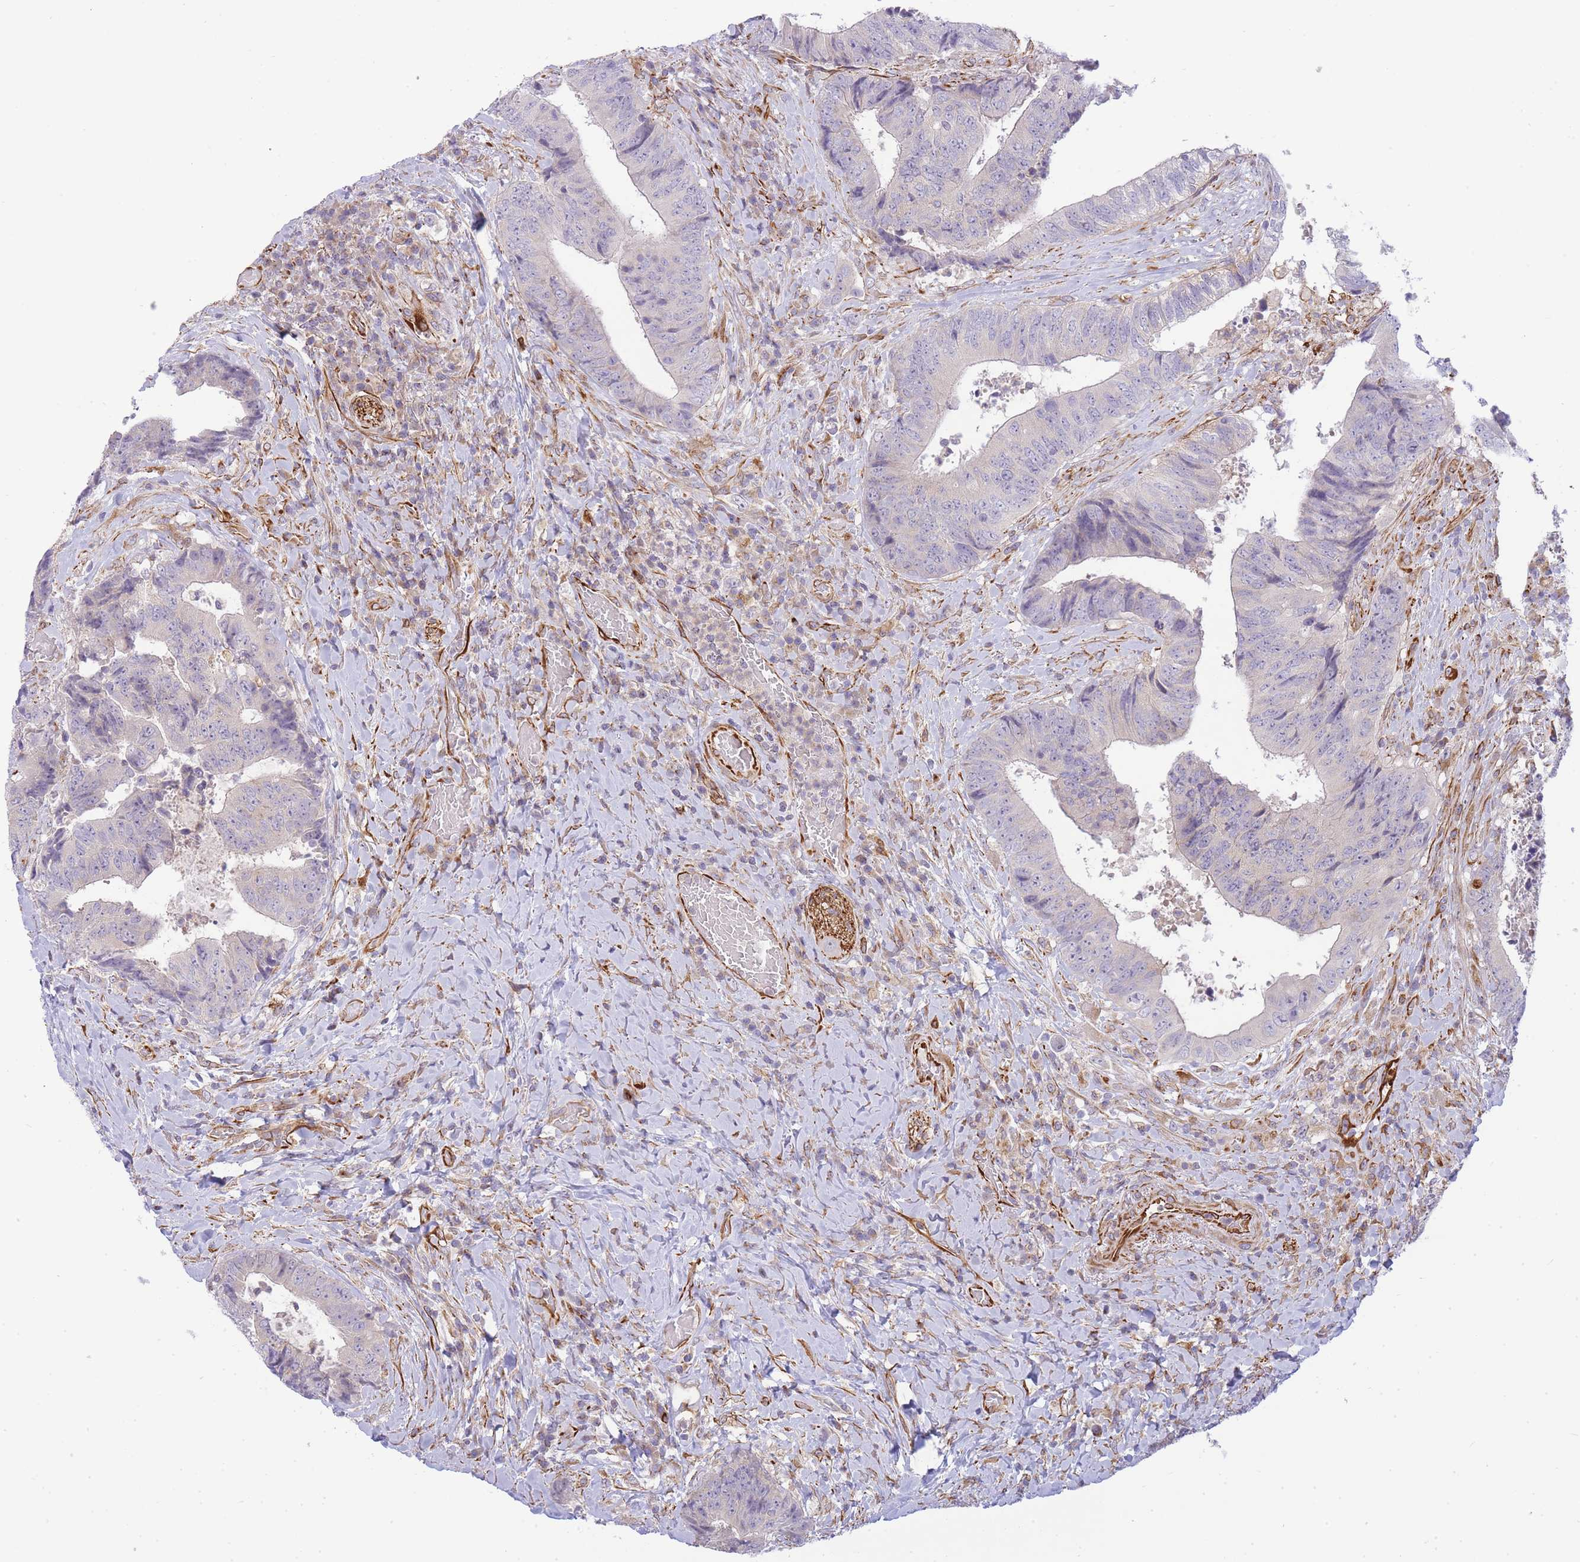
{"staining": {"intensity": "negative", "quantity": "none", "location": "none"}, "tissue": "colorectal cancer", "cell_type": "Tumor cells", "image_type": "cancer", "snomed": [{"axis": "morphology", "description": "Adenocarcinoma, NOS"}, {"axis": "topography", "description": "Rectum"}], "caption": "Tumor cells are negative for protein expression in human adenocarcinoma (colorectal).", "gene": "ECPAS", "patient": {"sex": "male", "age": 72}}